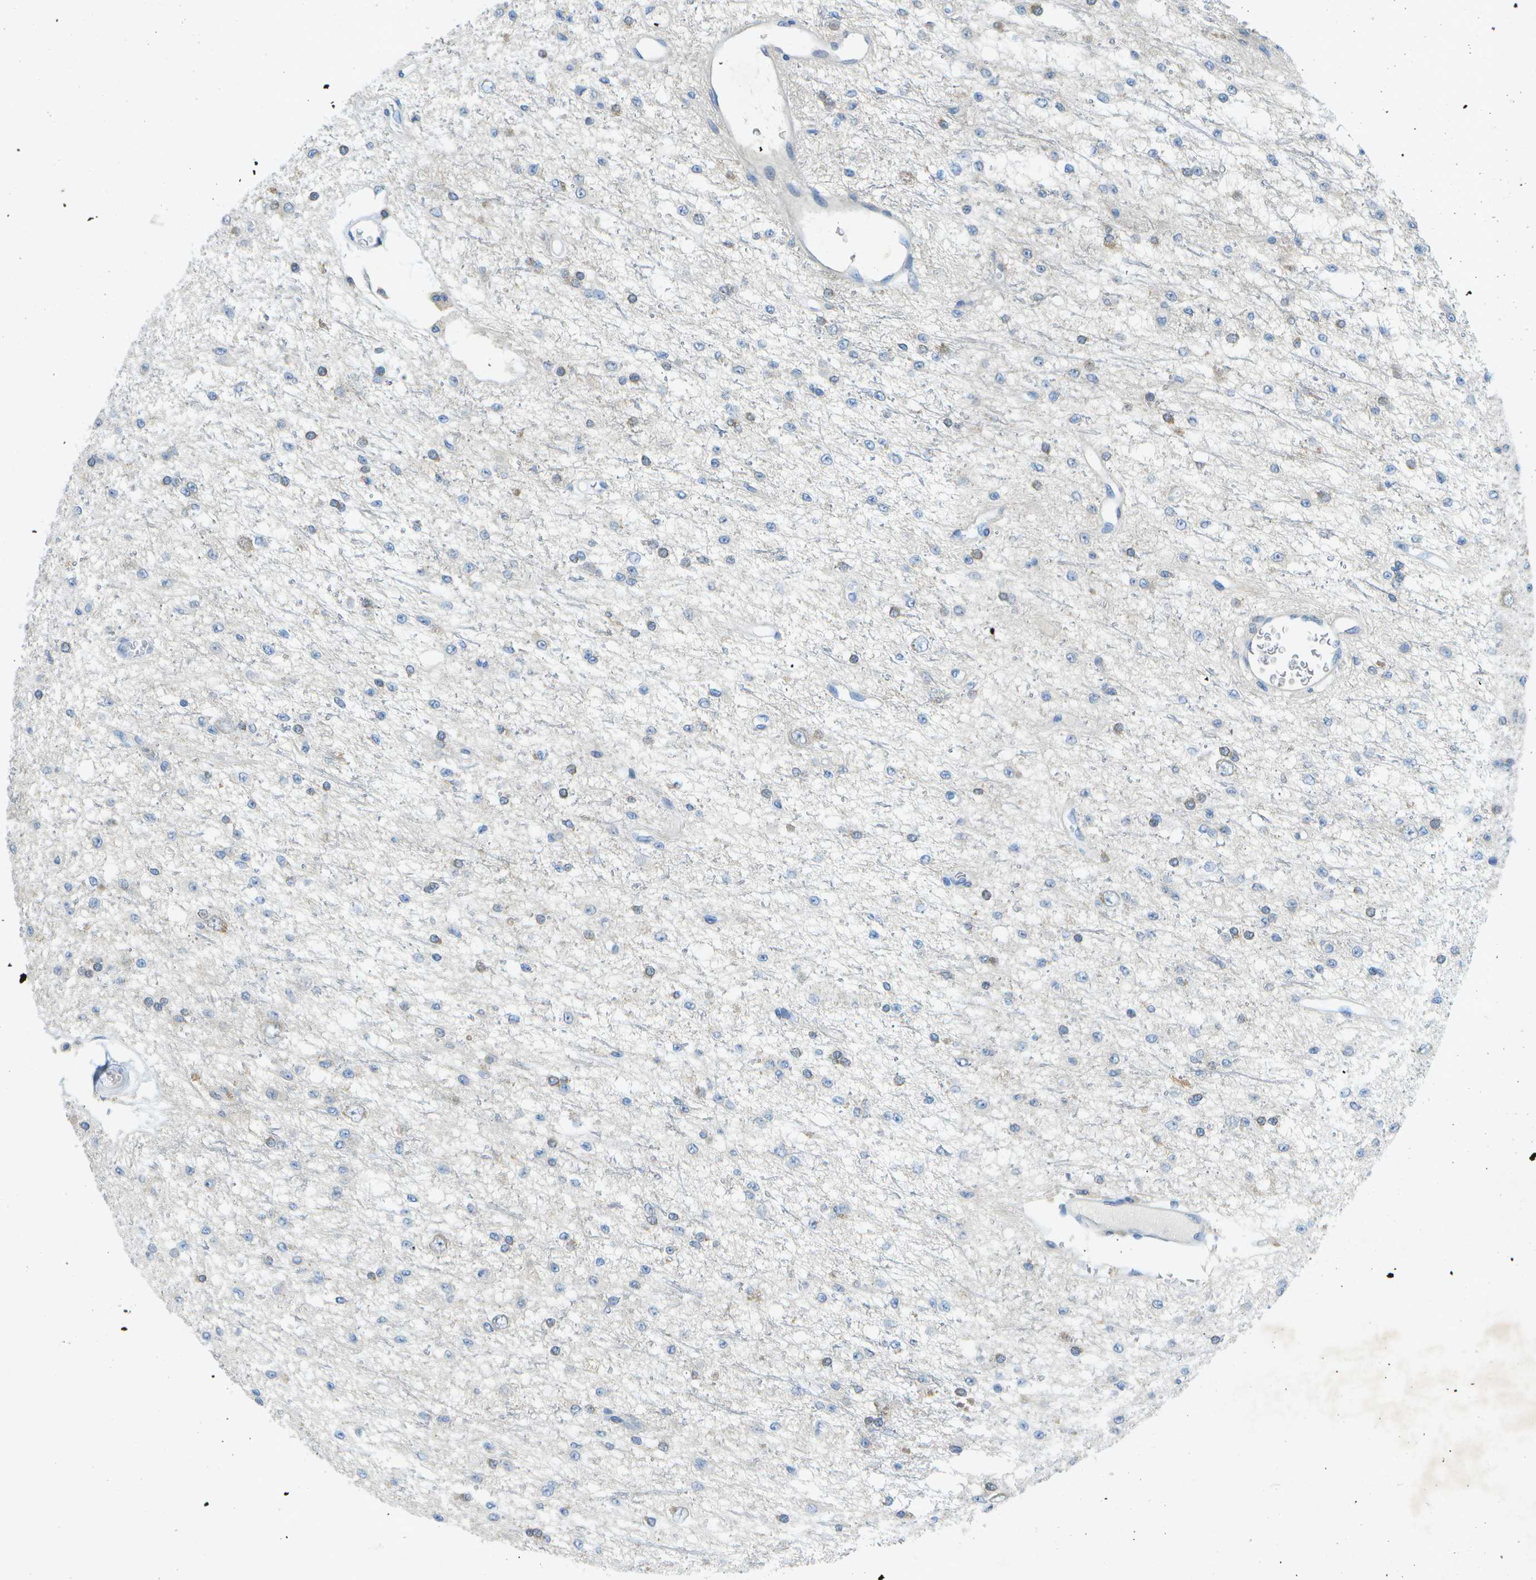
{"staining": {"intensity": "weak", "quantity": "<25%", "location": "cytoplasmic/membranous"}, "tissue": "glioma", "cell_type": "Tumor cells", "image_type": "cancer", "snomed": [{"axis": "morphology", "description": "Glioma, malignant, Low grade"}, {"axis": "topography", "description": "Brain"}], "caption": "The histopathology image exhibits no significant expression in tumor cells of glioma. (DAB (3,3'-diaminobenzidine) immunohistochemistry visualized using brightfield microscopy, high magnification).", "gene": "WNK2", "patient": {"sex": "male", "age": 38}}